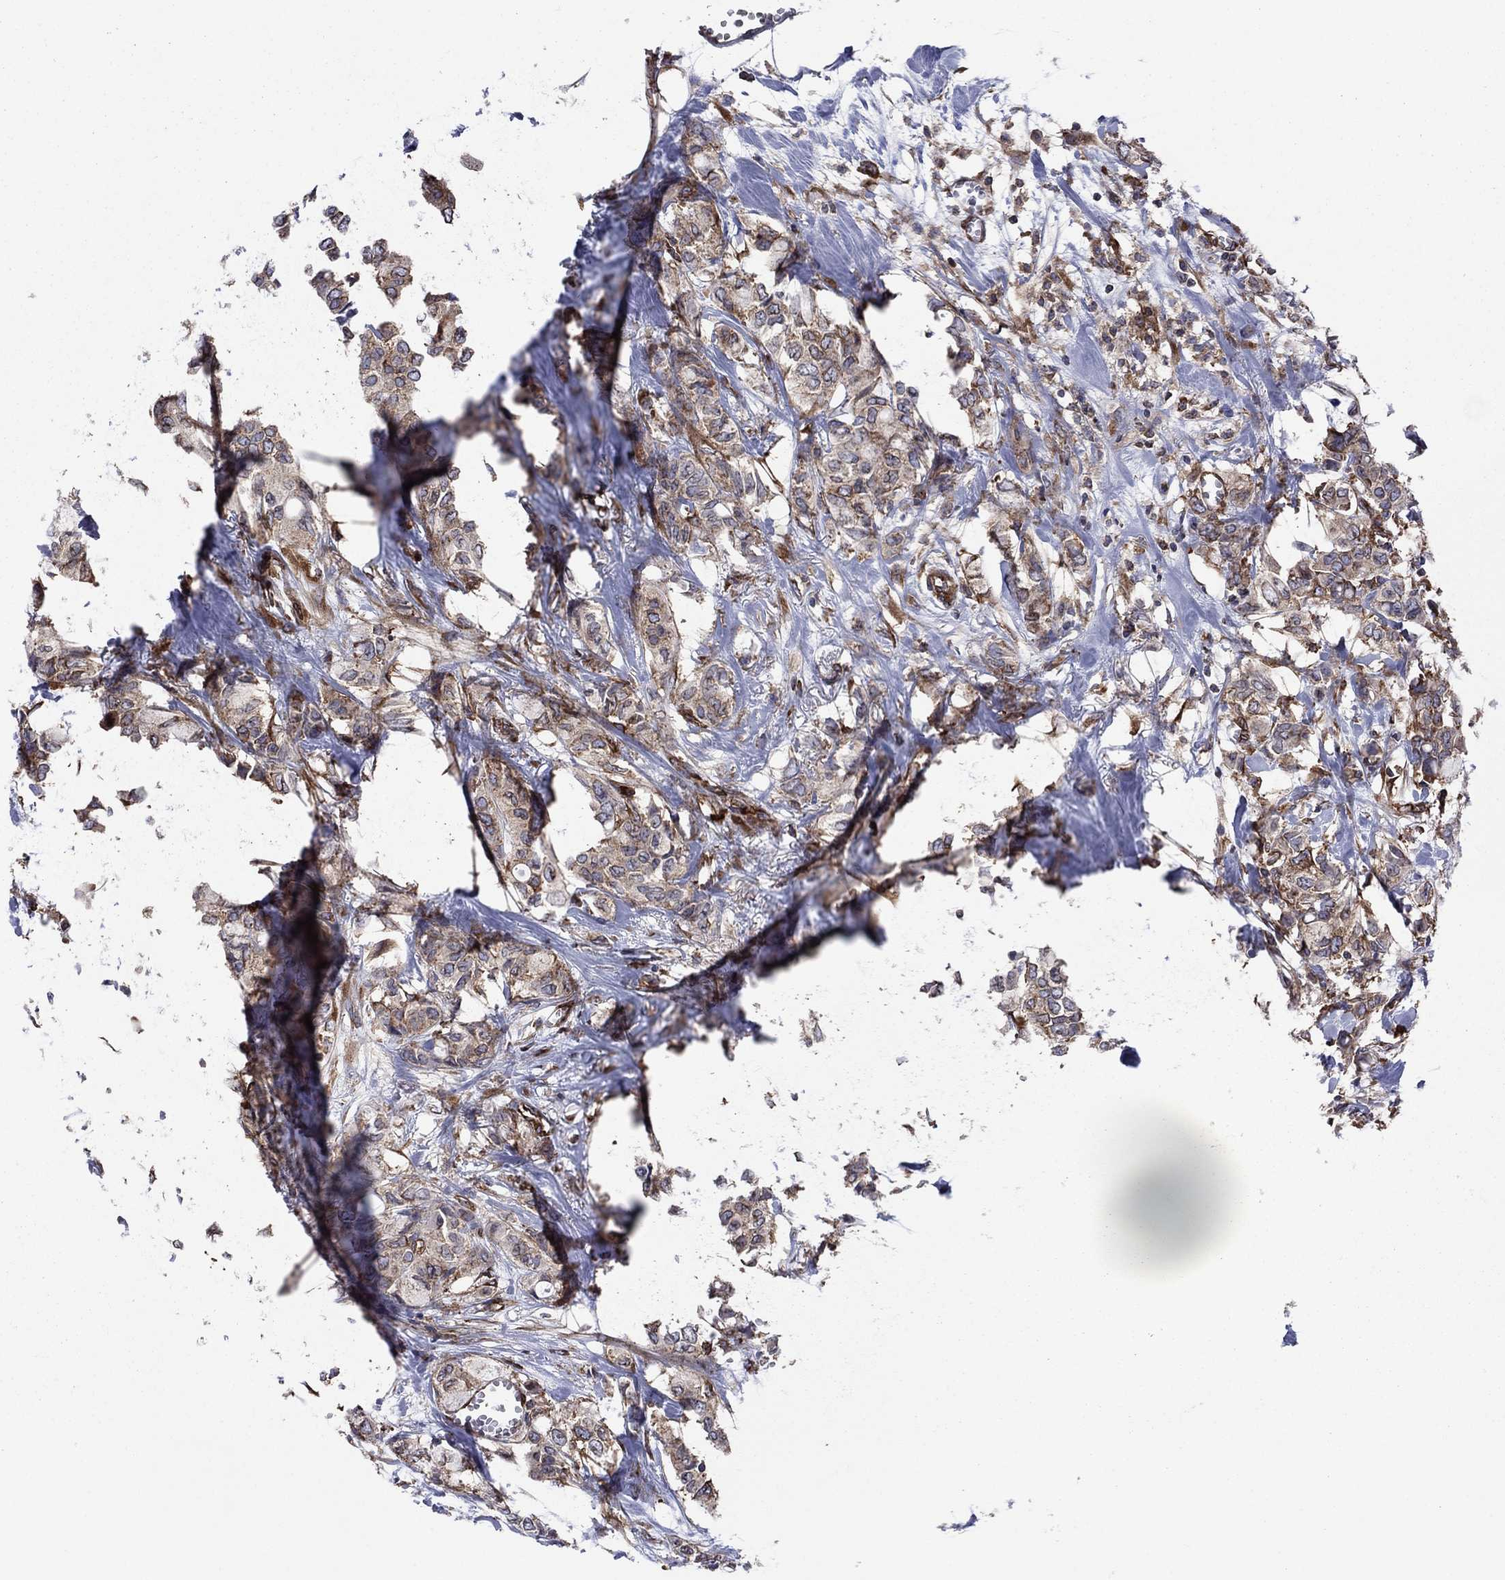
{"staining": {"intensity": "moderate", "quantity": ">75%", "location": "cytoplasmic/membranous"}, "tissue": "breast cancer", "cell_type": "Tumor cells", "image_type": "cancer", "snomed": [{"axis": "morphology", "description": "Duct carcinoma"}, {"axis": "topography", "description": "Breast"}], "caption": "Protein expression analysis of breast cancer (infiltrating ductal carcinoma) demonstrates moderate cytoplasmic/membranous expression in about >75% of tumor cells.", "gene": "YBX1", "patient": {"sex": "female", "age": 85}}